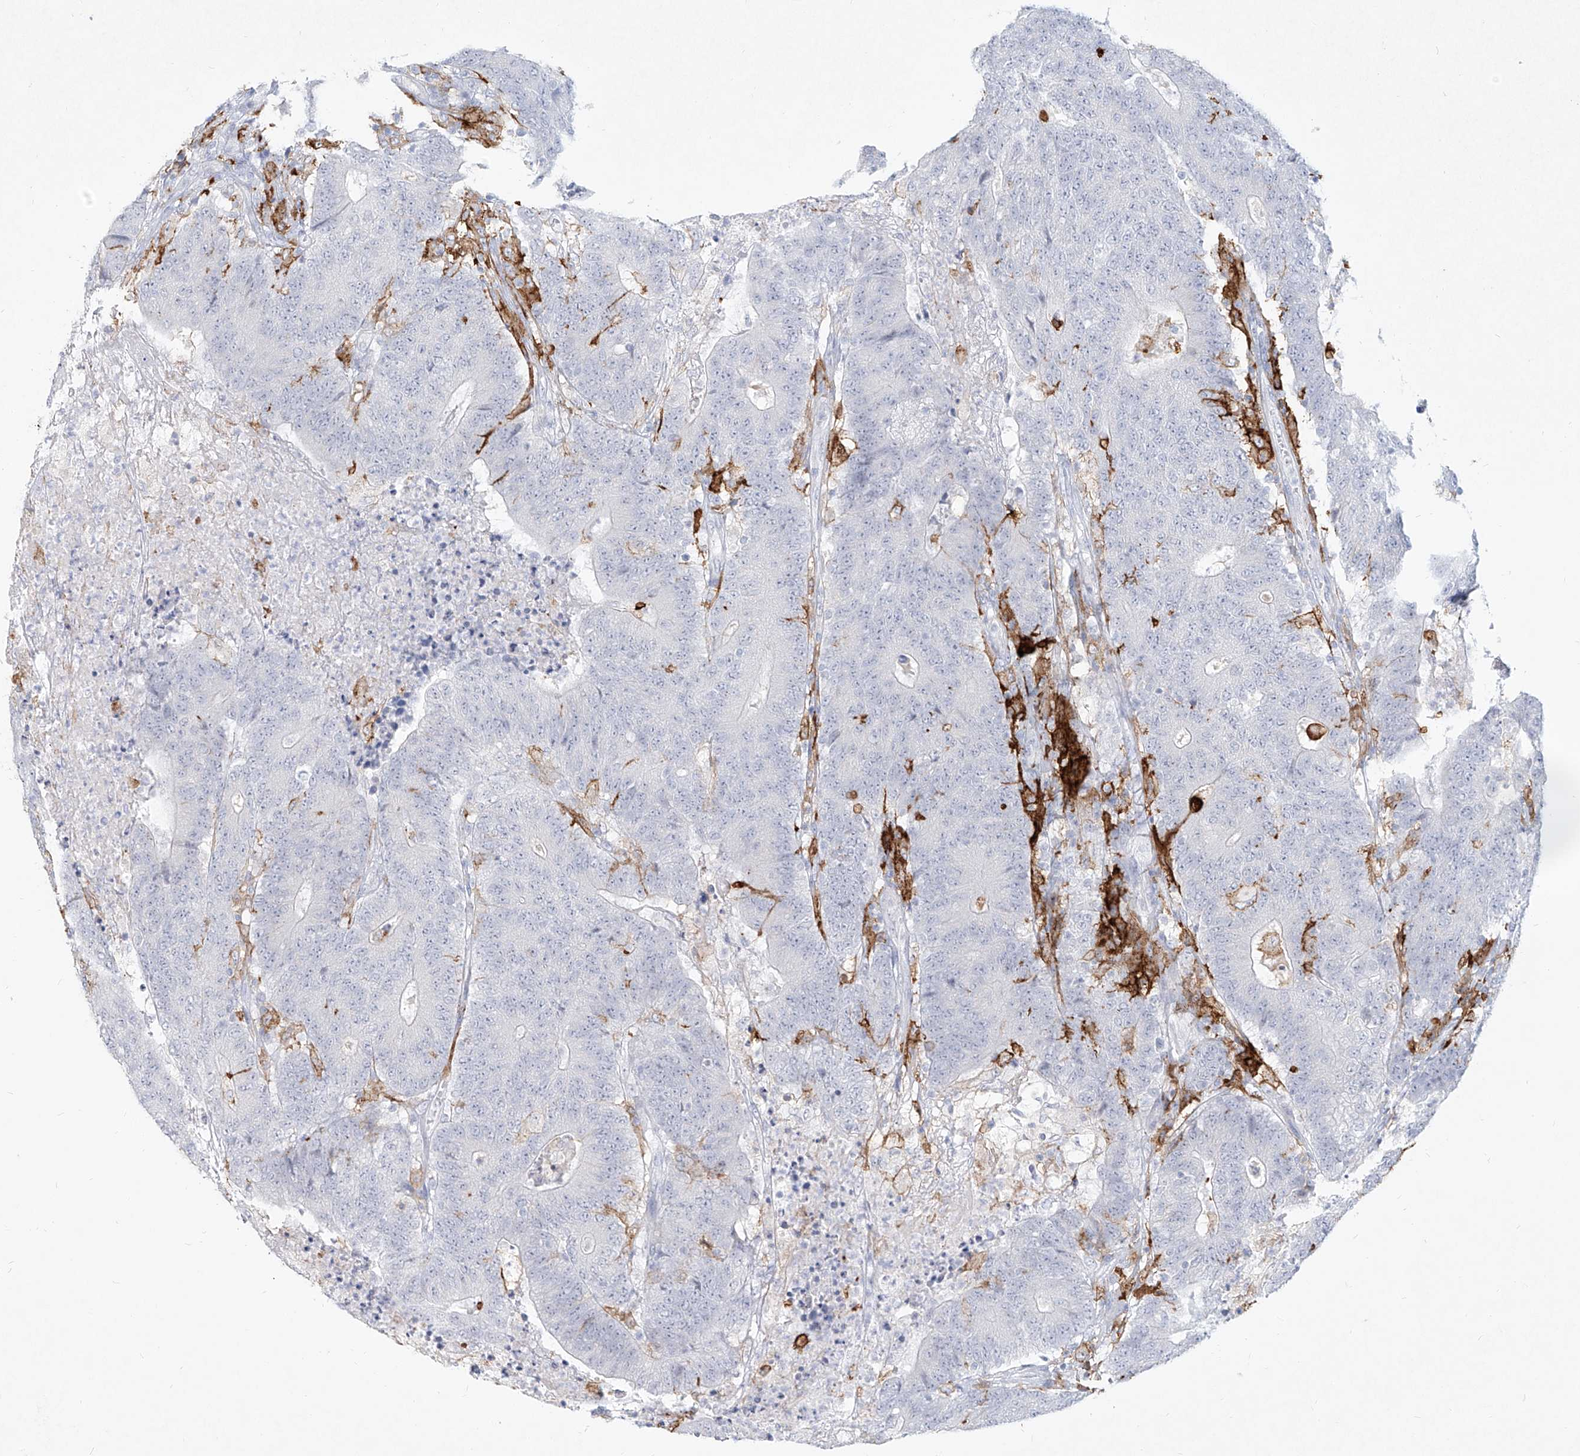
{"staining": {"intensity": "negative", "quantity": "none", "location": "none"}, "tissue": "colorectal cancer", "cell_type": "Tumor cells", "image_type": "cancer", "snomed": [{"axis": "morphology", "description": "Normal tissue, NOS"}, {"axis": "morphology", "description": "Adenocarcinoma, NOS"}, {"axis": "topography", "description": "Colon"}], "caption": "Immunohistochemistry (IHC) micrograph of neoplastic tissue: human adenocarcinoma (colorectal) stained with DAB (3,3'-diaminobenzidine) demonstrates no significant protein positivity in tumor cells. (Stains: DAB (3,3'-diaminobenzidine) immunohistochemistry (IHC) with hematoxylin counter stain, Microscopy: brightfield microscopy at high magnification).", "gene": "CD209", "patient": {"sex": "female", "age": 75}}